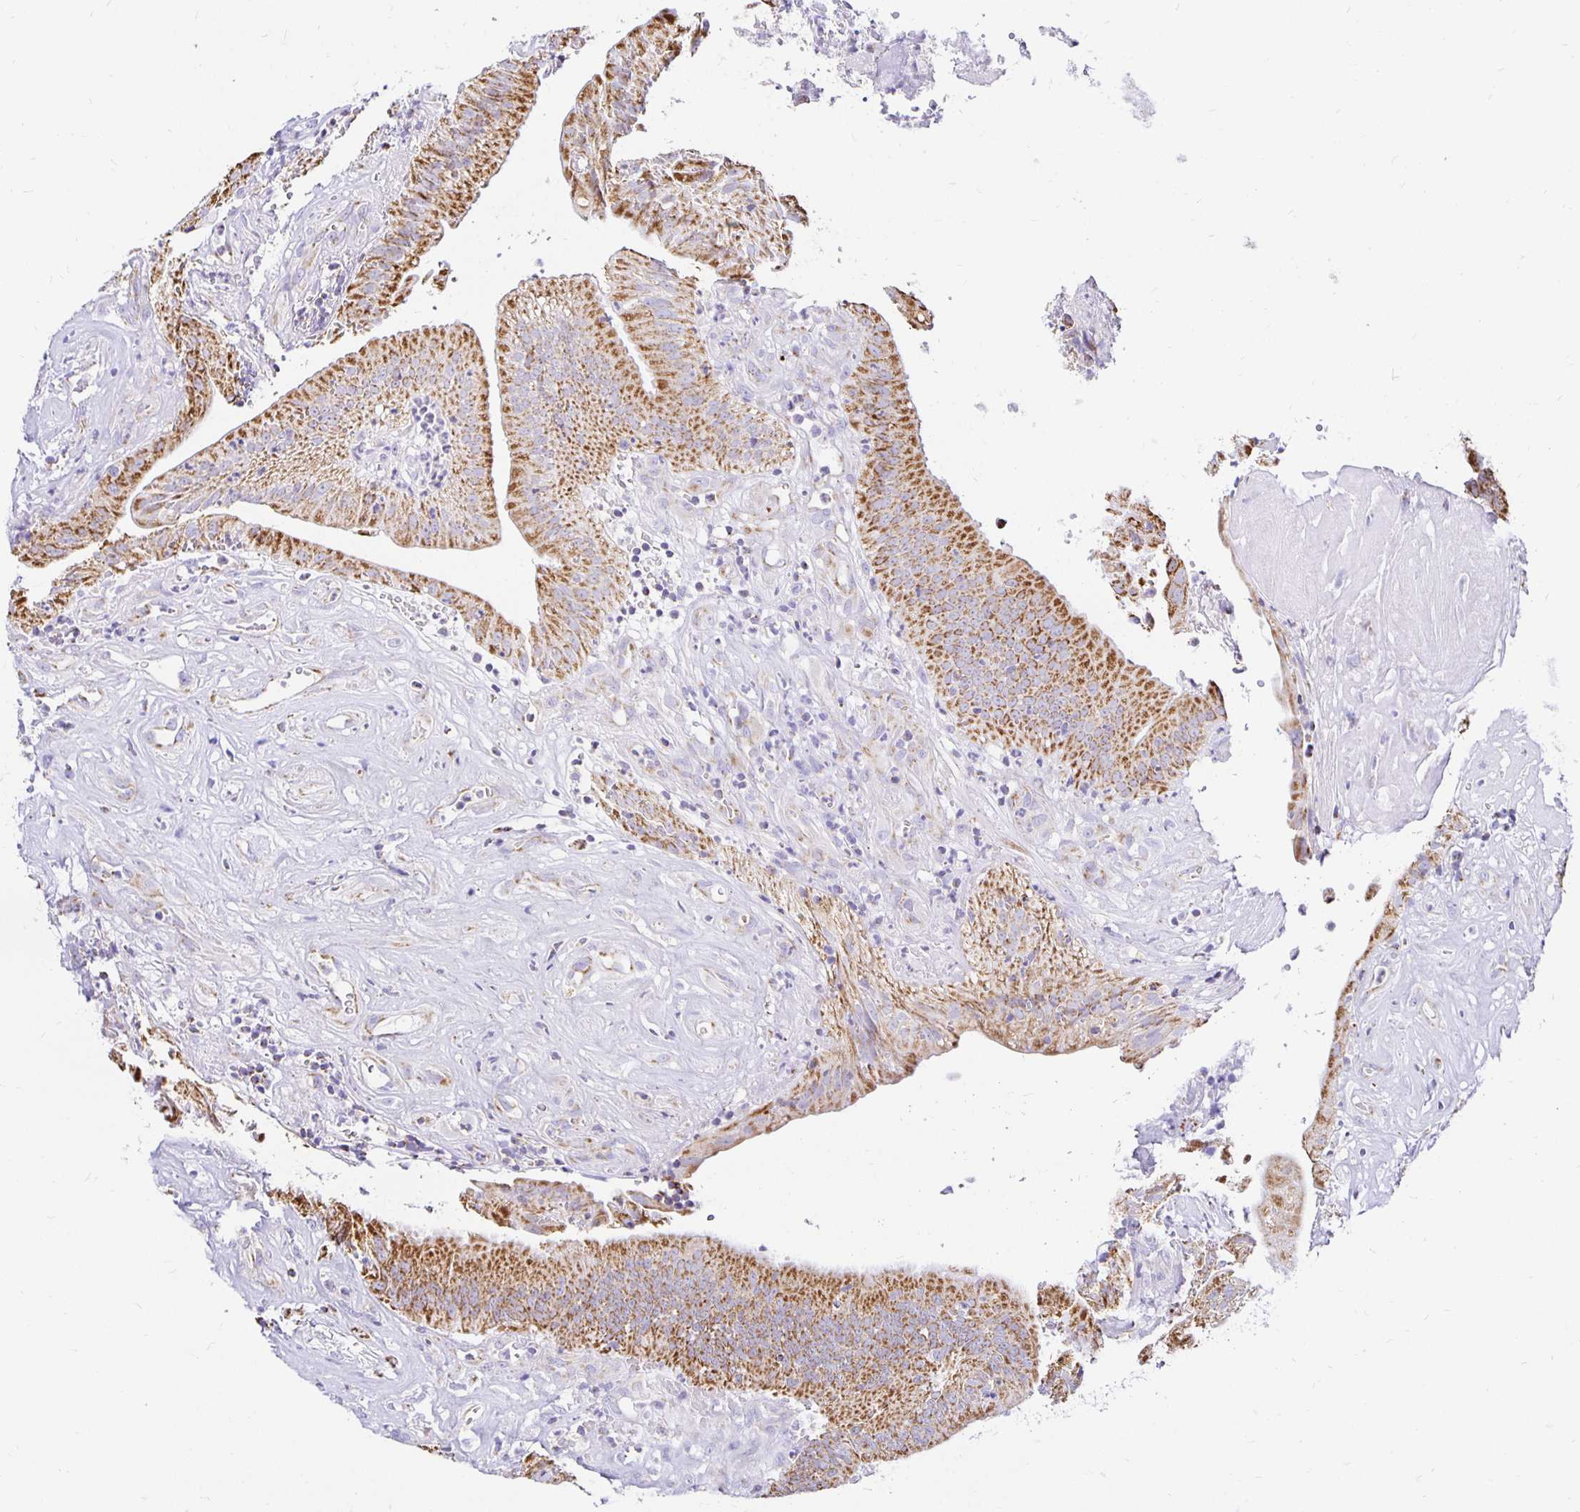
{"staining": {"intensity": "moderate", "quantity": ">75%", "location": "cytoplasmic/membranous"}, "tissue": "head and neck cancer", "cell_type": "Tumor cells", "image_type": "cancer", "snomed": [{"axis": "morphology", "description": "Adenocarcinoma, NOS"}, {"axis": "topography", "description": "Head-Neck"}], "caption": "The image displays immunohistochemical staining of head and neck adenocarcinoma. There is moderate cytoplasmic/membranous expression is appreciated in about >75% of tumor cells. (IHC, brightfield microscopy, high magnification).", "gene": "PLAAT2", "patient": {"sex": "male", "age": 44}}